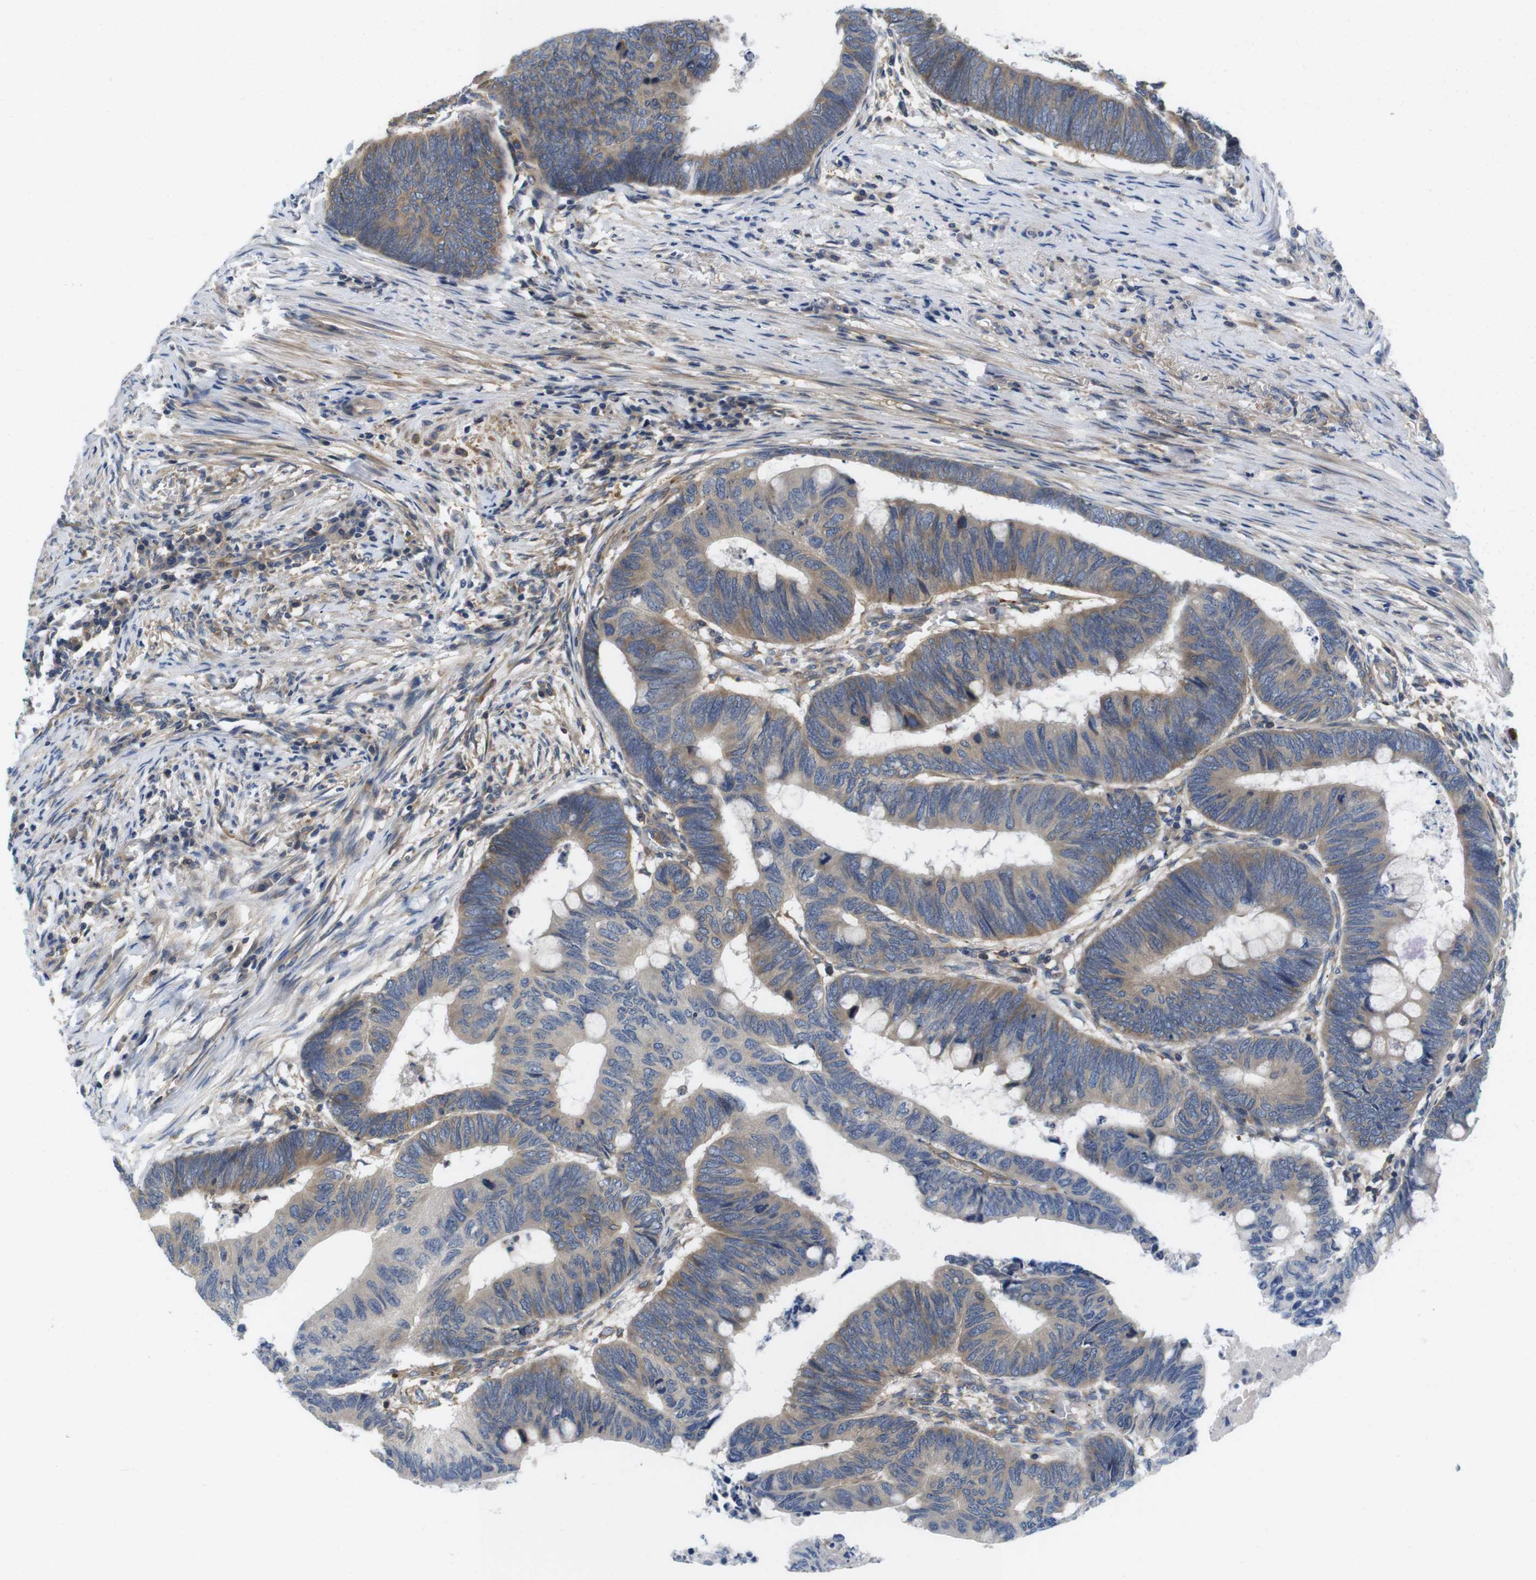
{"staining": {"intensity": "moderate", "quantity": ">75%", "location": "cytoplasmic/membranous"}, "tissue": "colorectal cancer", "cell_type": "Tumor cells", "image_type": "cancer", "snomed": [{"axis": "morphology", "description": "Normal tissue, NOS"}, {"axis": "morphology", "description": "Adenocarcinoma, NOS"}, {"axis": "topography", "description": "Rectum"}, {"axis": "topography", "description": "Peripheral nerve tissue"}], "caption": "A medium amount of moderate cytoplasmic/membranous staining is present in about >75% of tumor cells in colorectal cancer tissue.", "gene": "HERPUD2", "patient": {"sex": "male", "age": 92}}